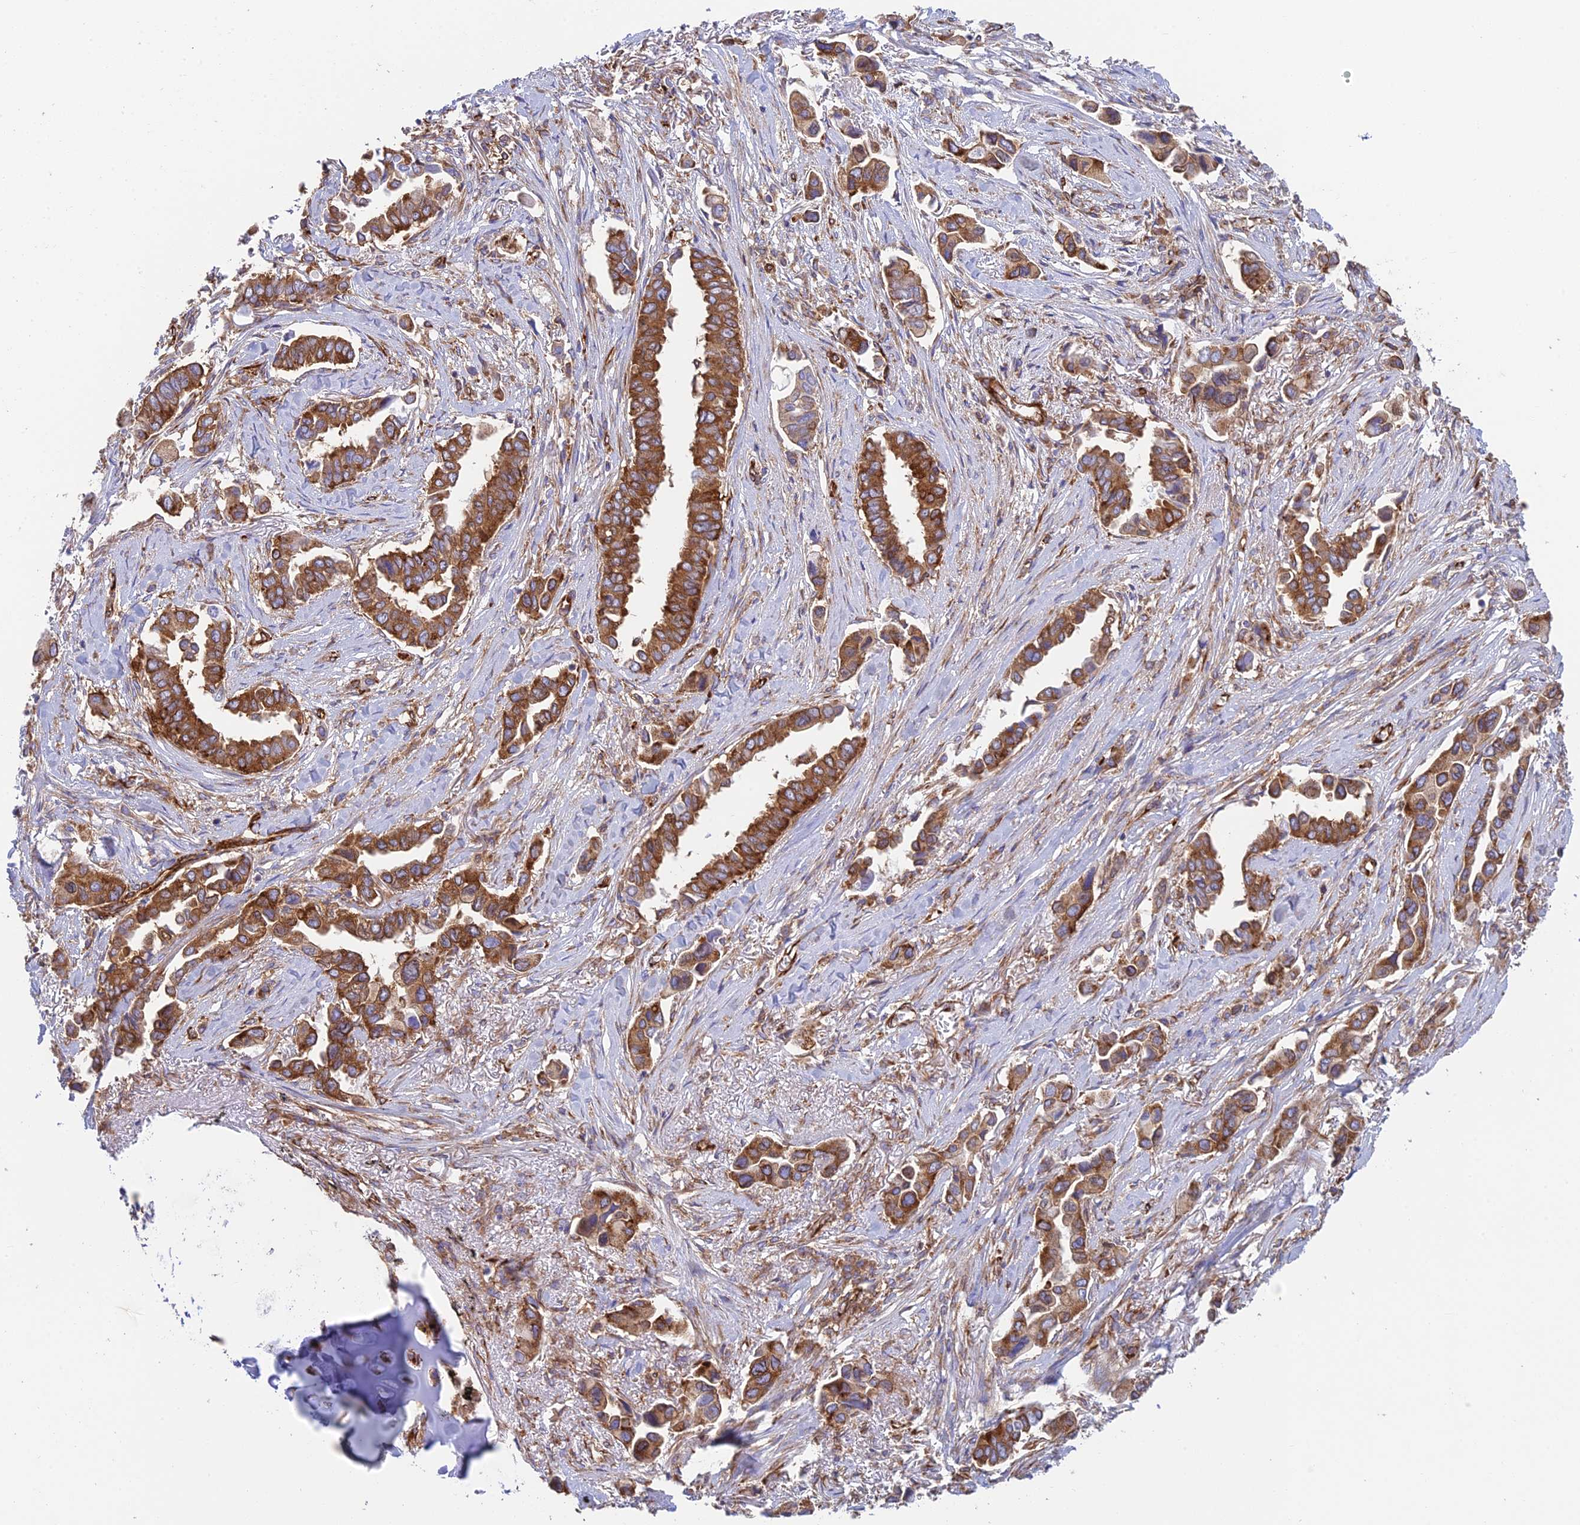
{"staining": {"intensity": "moderate", "quantity": ">75%", "location": "cytoplasmic/membranous"}, "tissue": "lung cancer", "cell_type": "Tumor cells", "image_type": "cancer", "snomed": [{"axis": "morphology", "description": "Adenocarcinoma, NOS"}, {"axis": "topography", "description": "Lung"}], "caption": "A medium amount of moderate cytoplasmic/membranous staining is seen in about >75% of tumor cells in lung adenocarcinoma tissue.", "gene": "CCDC69", "patient": {"sex": "female", "age": 76}}